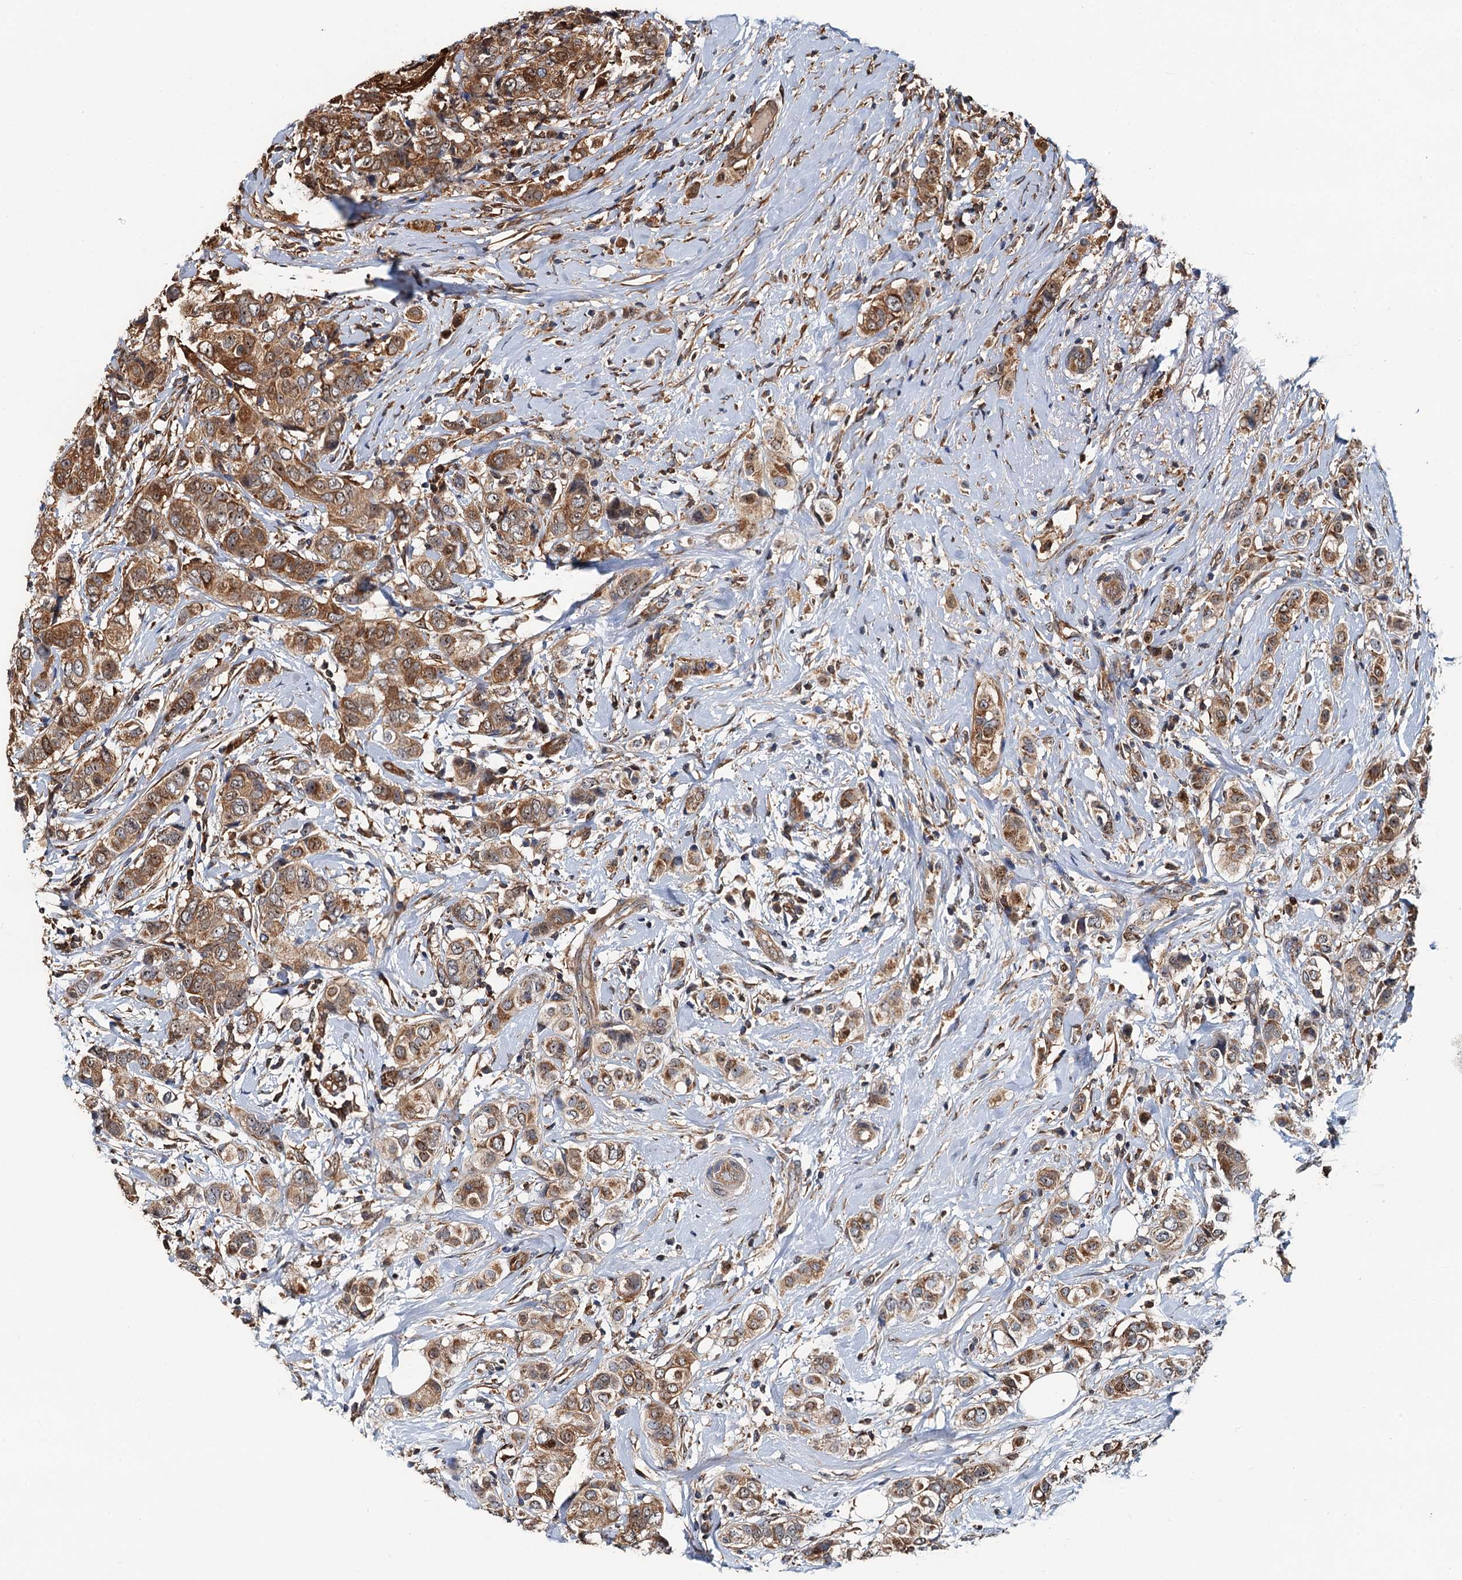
{"staining": {"intensity": "strong", "quantity": ">75%", "location": "cytoplasmic/membranous"}, "tissue": "breast cancer", "cell_type": "Tumor cells", "image_type": "cancer", "snomed": [{"axis": "morphology", "description": "Lobular carcinoma"}, {"axis": "topography", "description": "Breast"}], "caption": "A histopathology image of human breast cancer (lobular carcinoma) stained for a protein reveals strong cytoplasmic/membranous brown staining in tumor cells. Using DAB (brown) and hematoxylin (blue) stains, captured at high magnification using brightfield microscopy.", "gene": "USP6NL", "patient": {"sex": "female", "age": 51}}